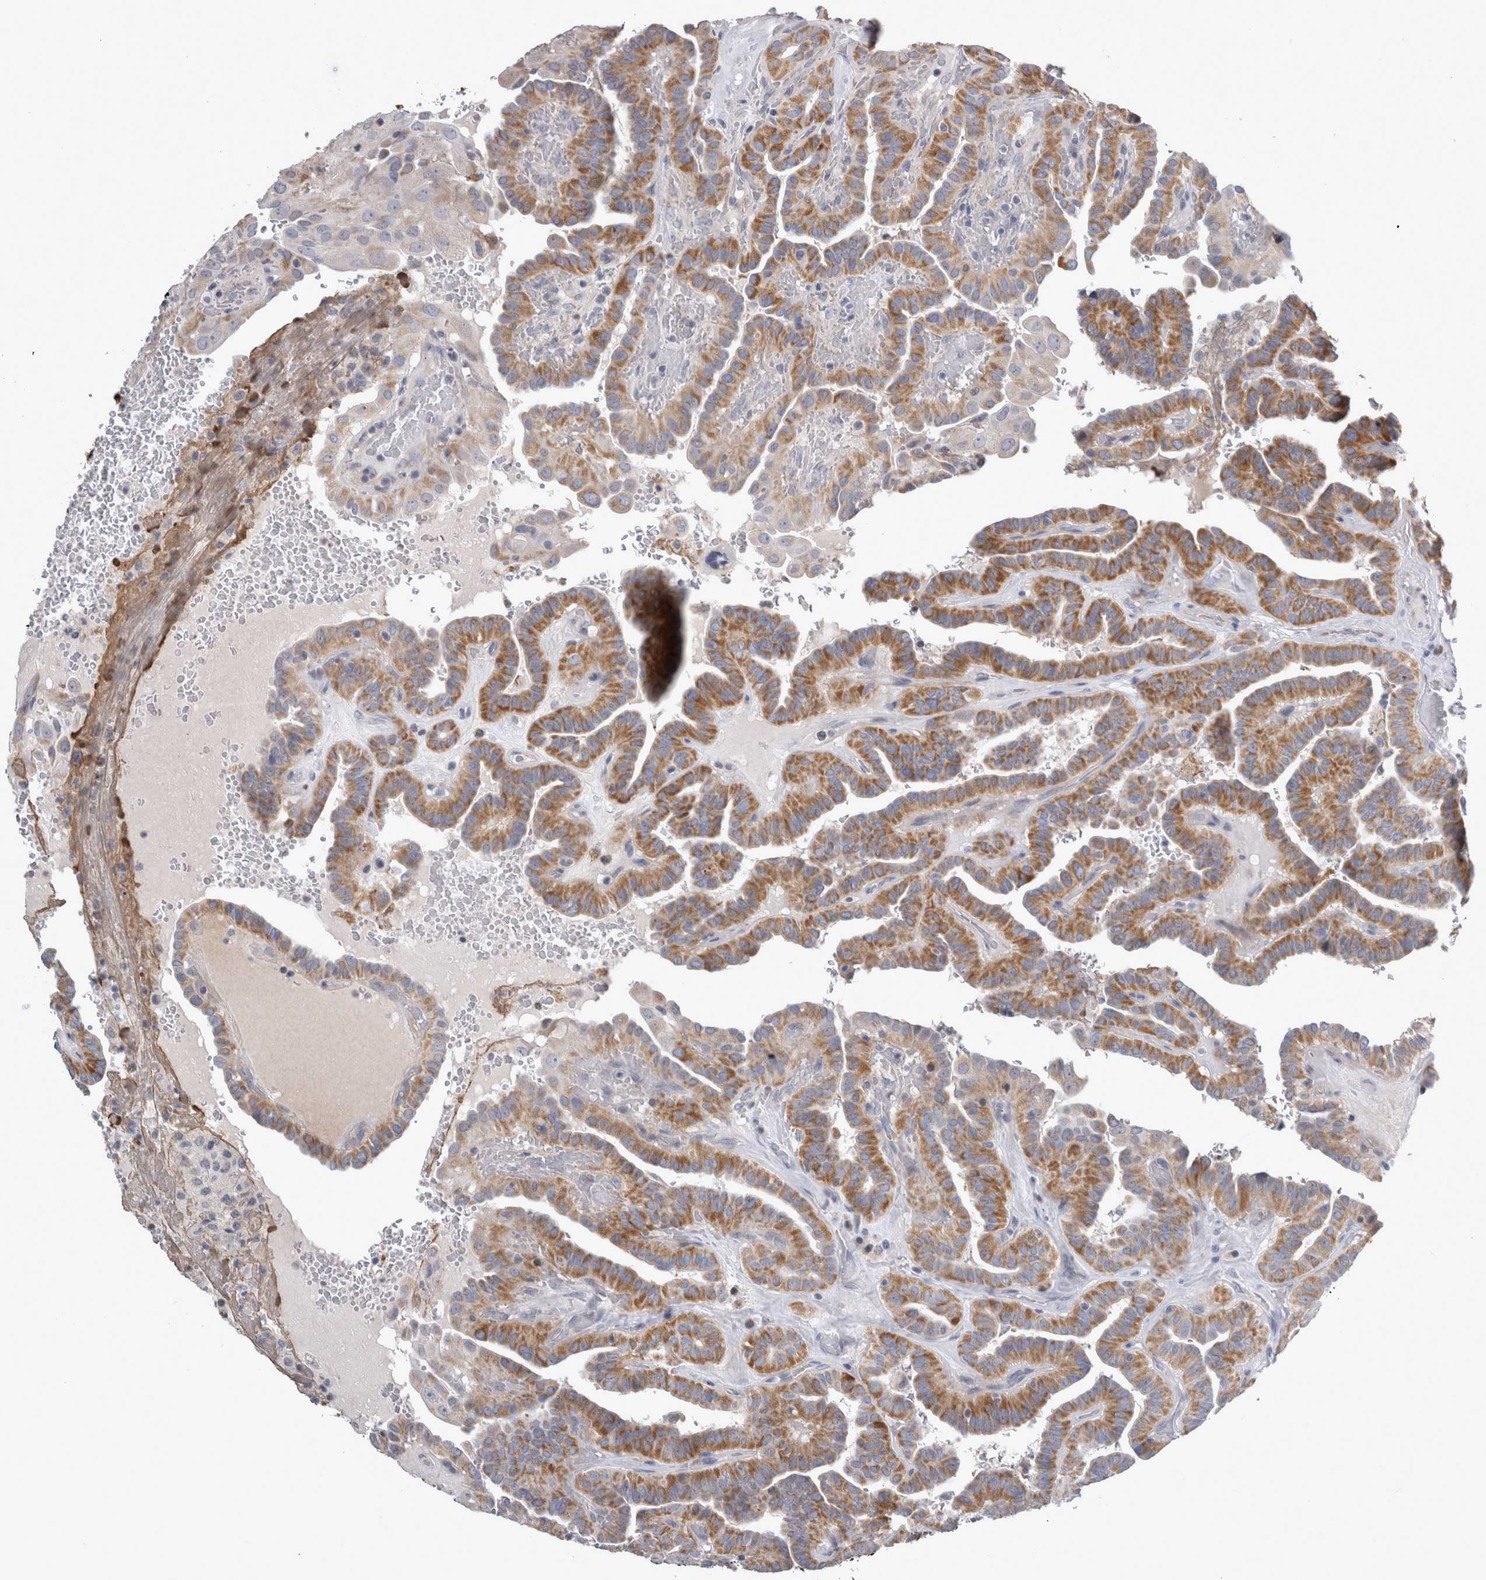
{"staining": {"intensity": "moderate", "quantity": ">75%", "location": "cytoplasmic/membranous"}, "tissue": "thyroid cancer", "cell_type": "Tumor cells", "image_type": "cancer", "snomed": [{"axis": "morphology", "description": "Papillary adenocarcinoma, NOS"}, {"axis": "topography", "description": "Thyroid gland"}], "caption": "Moderate cytoplasmic/membranous positivity for a protein is identified in approximately >75% of tumor cells of thyroid cancer (papillary adenocarcinoma) using IHC.", "gene": "TCAP", "patient": {"sex": "male", "age": 77}}